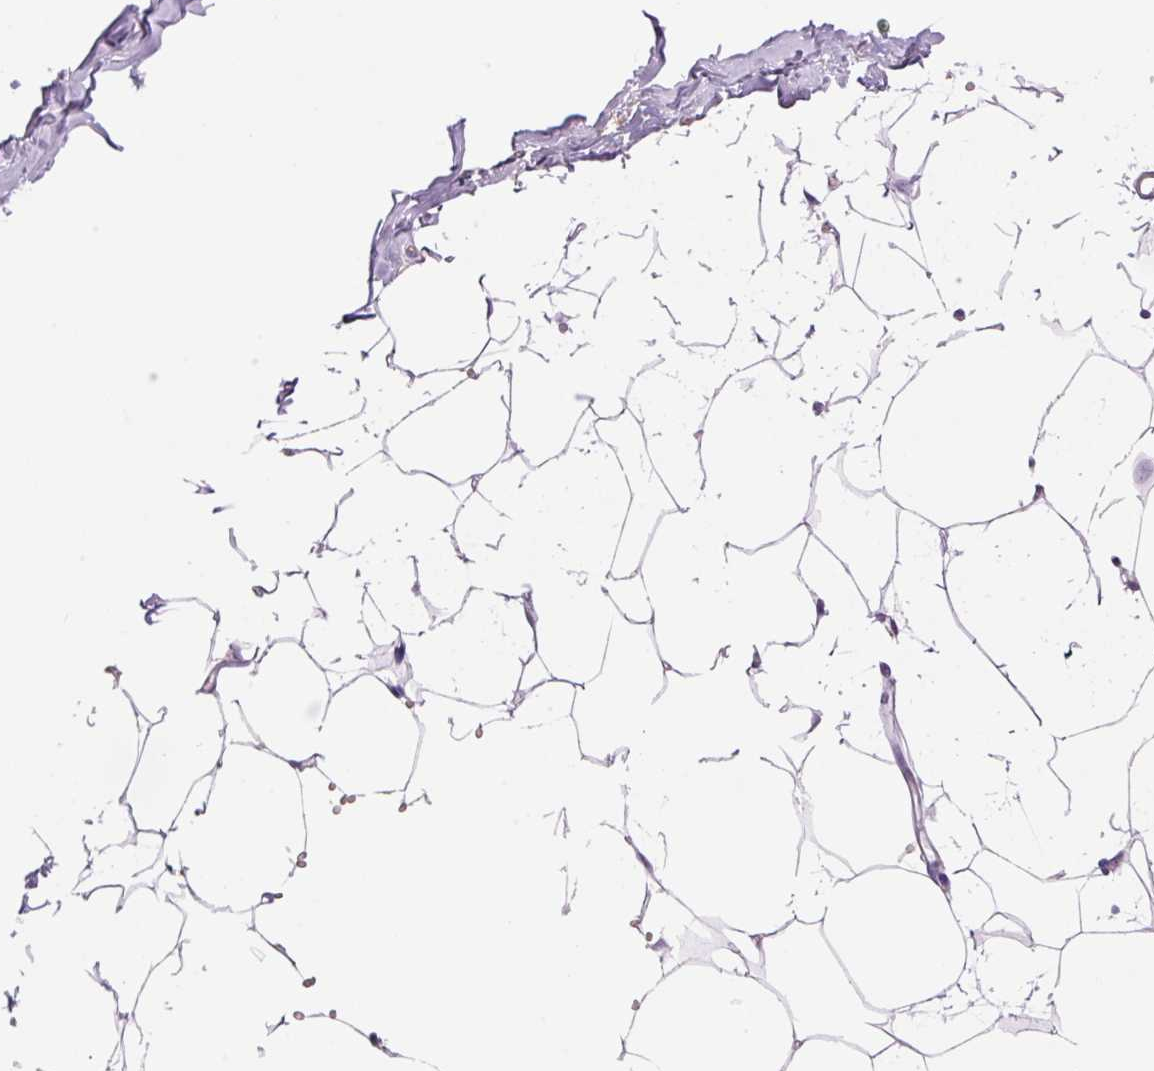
{"staining": {"intensity": "negative", "quantity": "none", "location": "none"}, "tissue": "breast", "cell_type": "Adipocytes", "image_type": "normal", "snomed": [{"axis": "morphology", "description": "Normal tissue, NOS"}, {"axis": "topography", "description": "Breast"}], "caption": "A high-resolution image shows immunohistochemistry (IHC) staining of benign breast, which reveals no significant staining in adipocytes. (Stains: DAB (3,3'-diaminobenzidine) immunohistochemistry with hematoxylin counter stain, Microscopy: brightfield microscopy at high magnification).", "gene": "LY6G6D", "patient": {"sex": "female", "age": 27}}